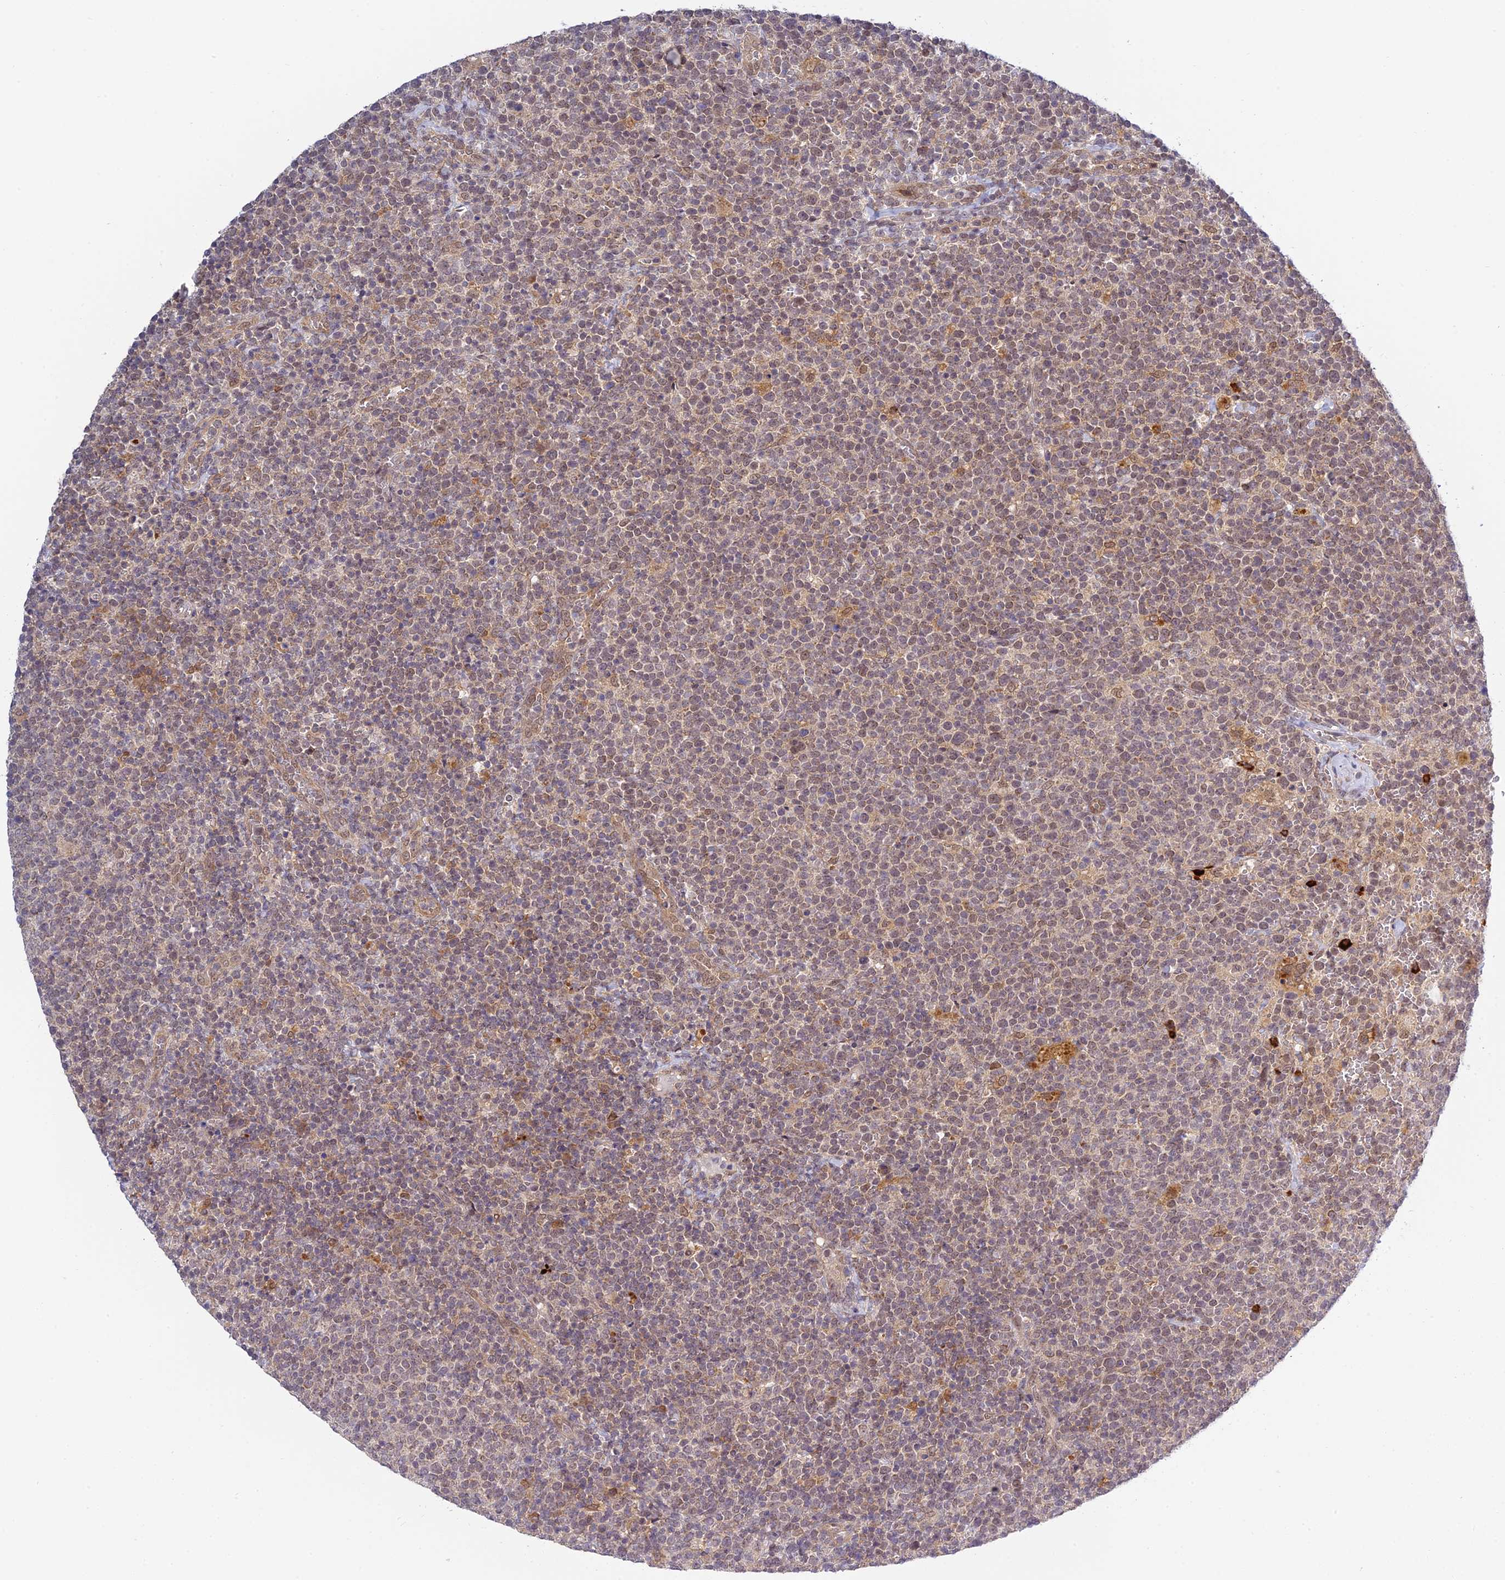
{"staining": {"intensity": "weak", "quantity": "25%-75%", "location": "cytoplasmic/membranous,nuclear"}, "tissue": "lymphoma", "cell_type": "Tumor cells", "image_type": "cancer", "snomed": [{"axis": "morphology", "description": "Malignant lymphoma, non-Hodgkin's type, High grade"}, {"axis": "topography", "description": "Lymph node"}], "caption": "A low amount of weak cytoplasmic/membranous and nuclear expression is seen in about 25%-75% of tumor cells in lymphoma tissue.", "gene": "SKIC8", "patient": {"sex": "male", "age": 61}}